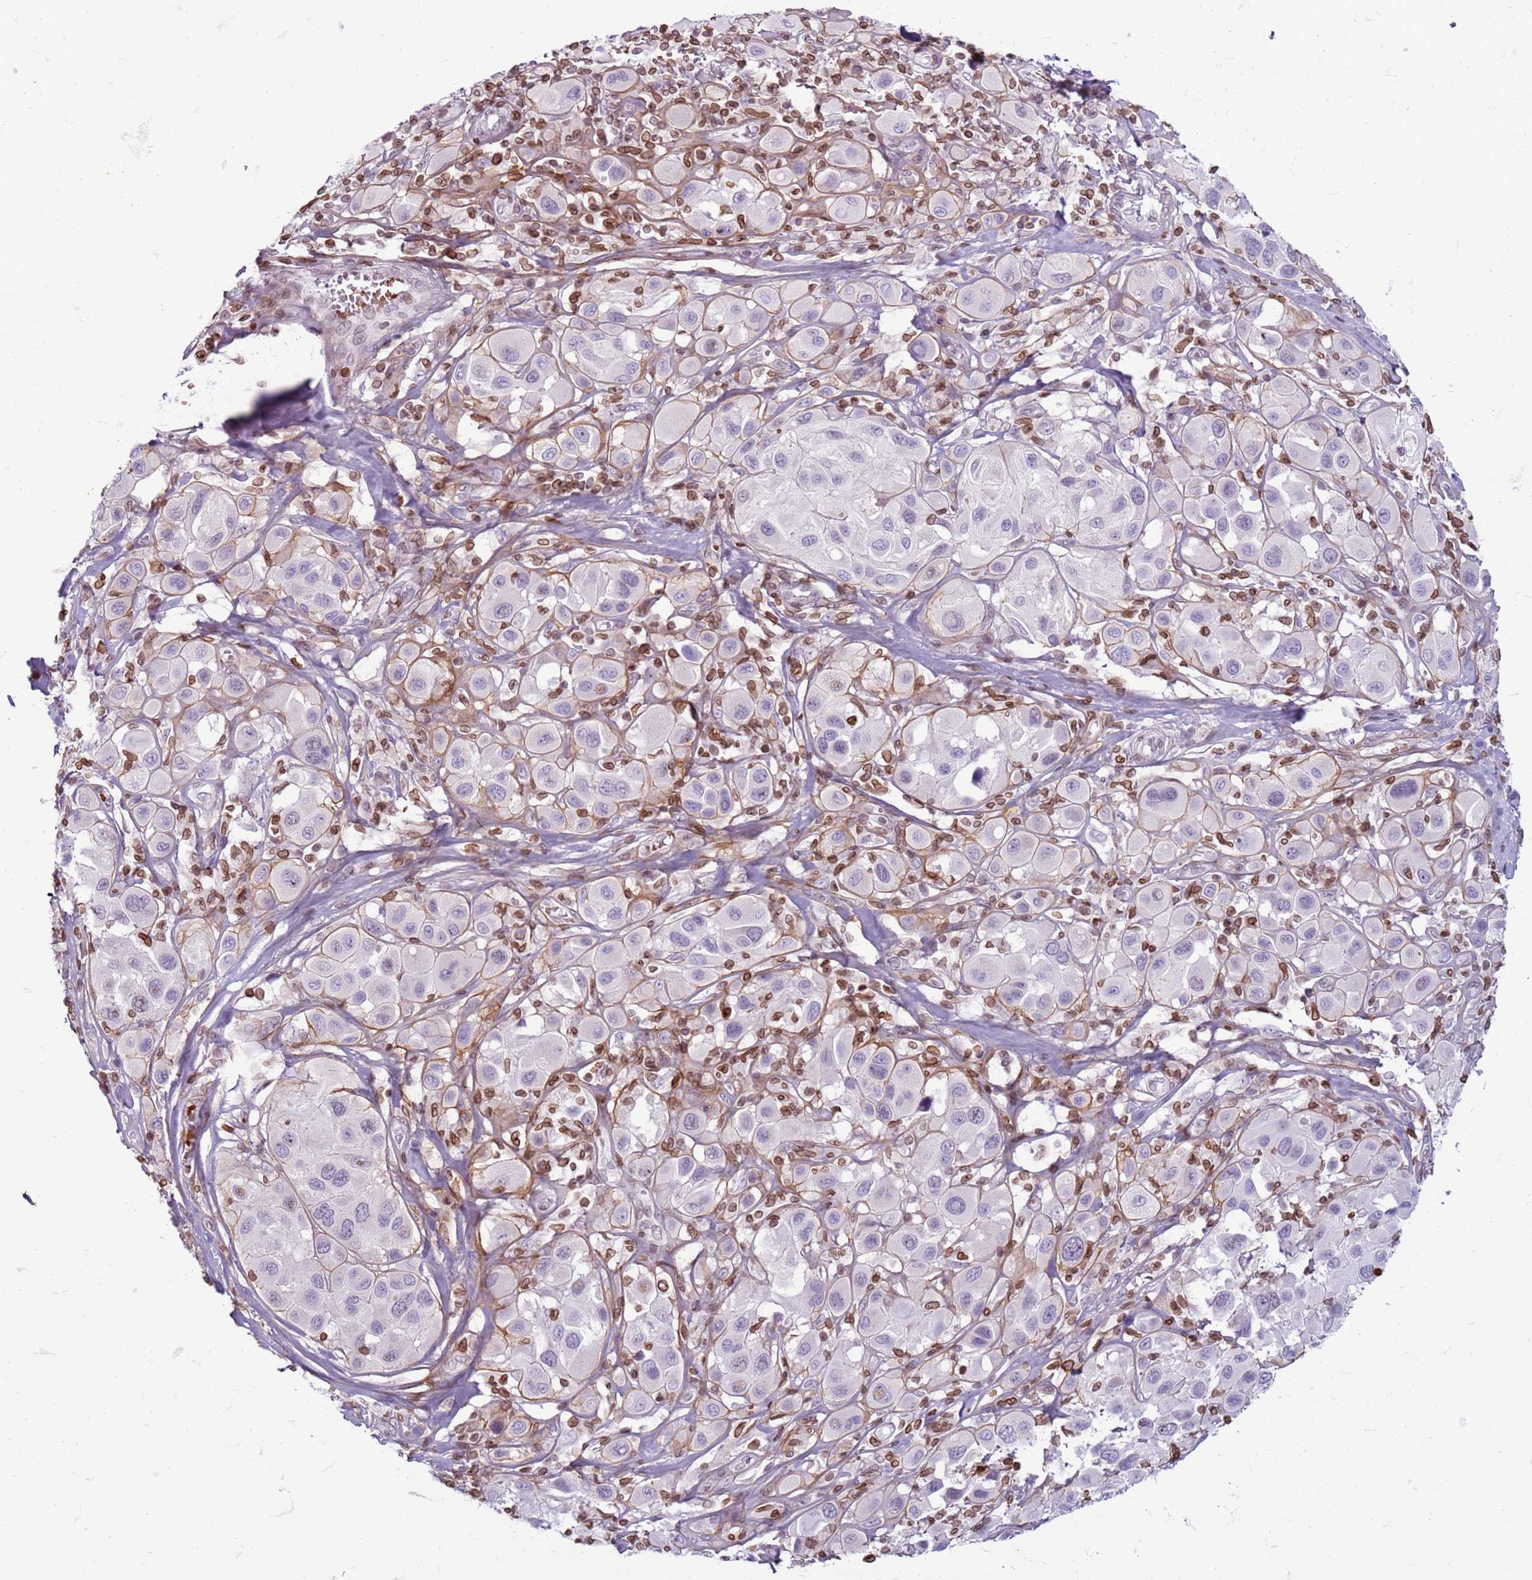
{"staining": {"intensity": "negative", "quantity": "none", "location": "none"}, "tissue": "melanoma", "cell_type": "Tumor cells", "image_type": "cancer", "snomed": [{"axis": "morphology", "description": "Malignant melanoma, Metastatic site"}, {"axis": "topography", "description": "Skin"}], "caption": "An image of human malignant melanoma (metastatic site) is negative for staining in tumor cells.", "gene": "METTL25B", "patient": {"sex": "male", "age": 41}}